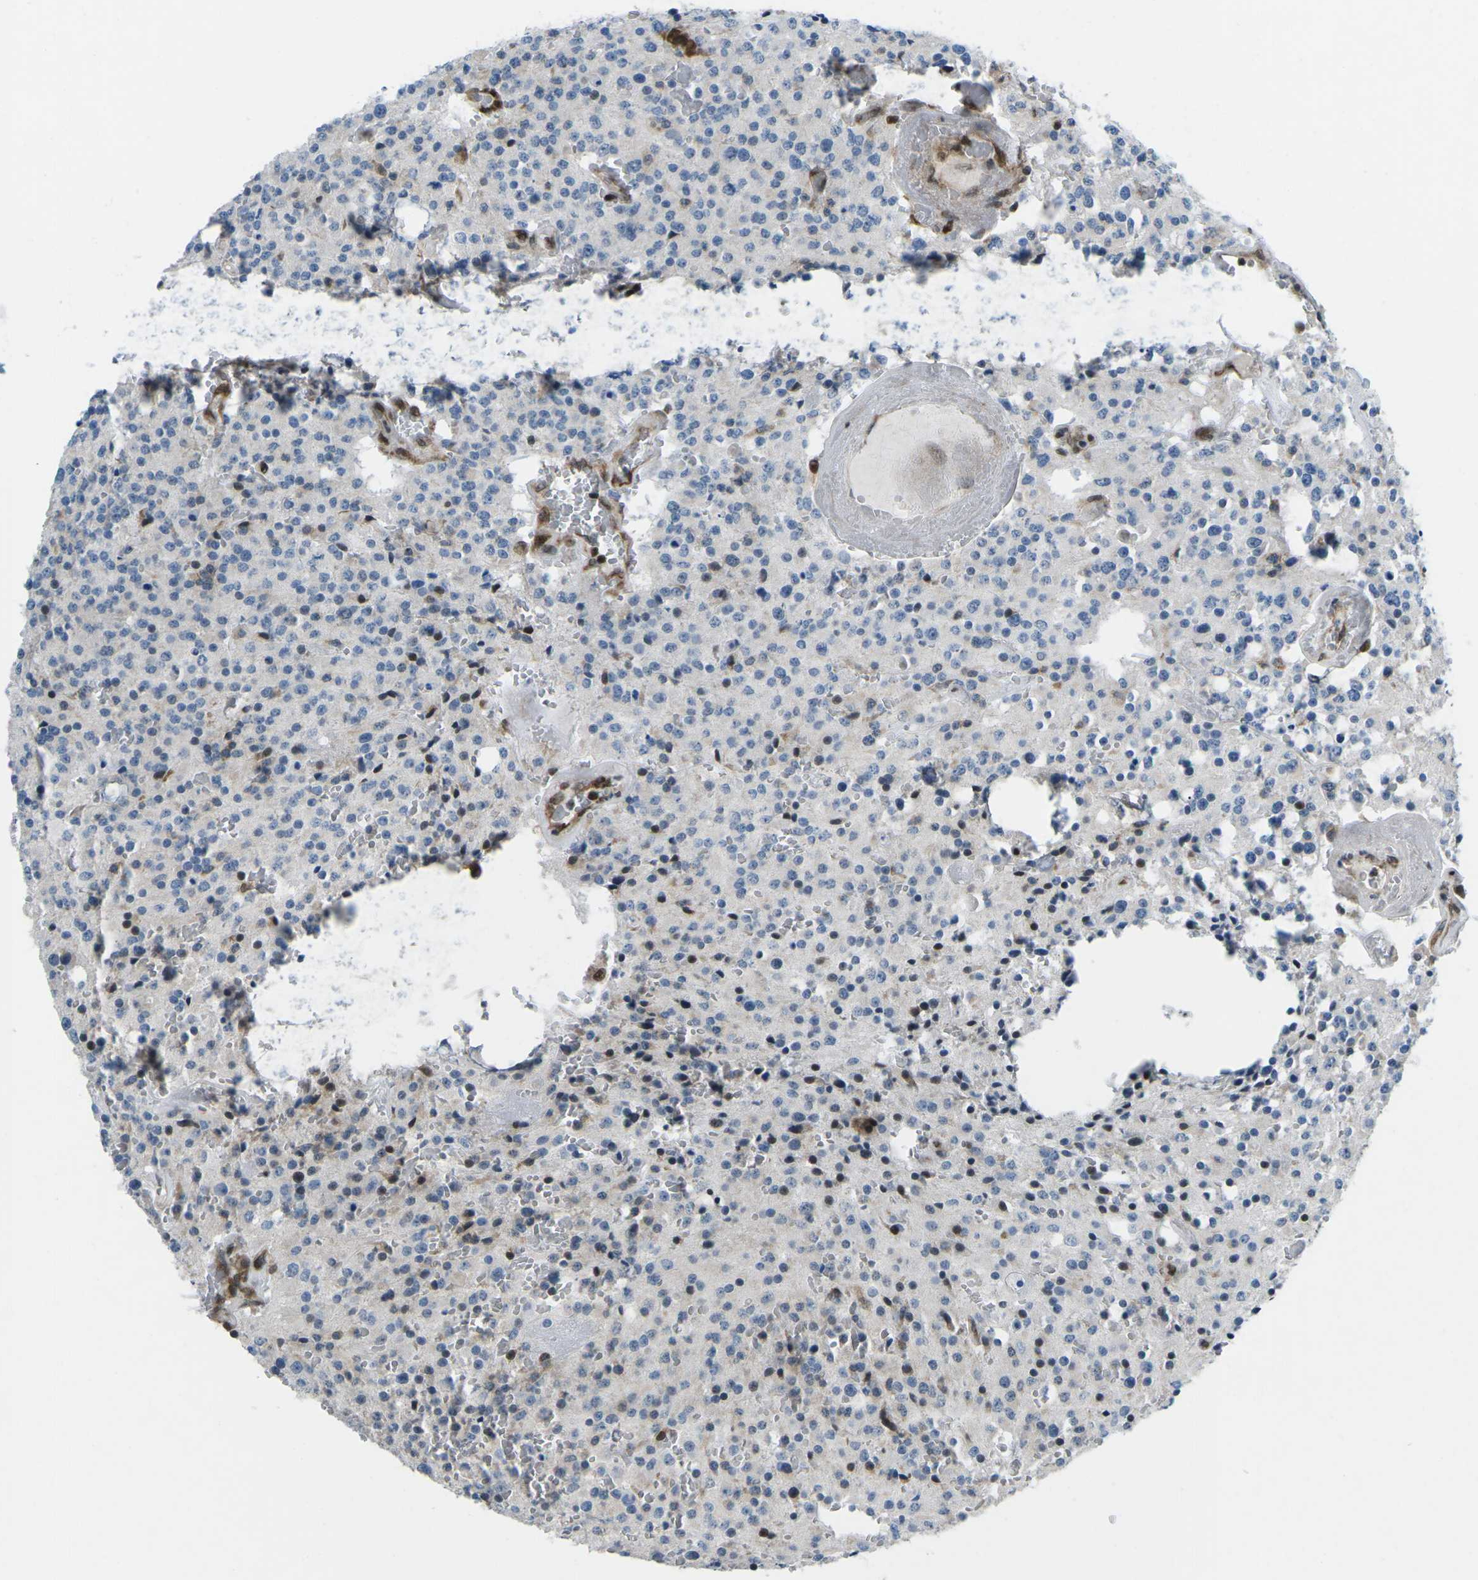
{"staining": {"intensity": "negative", "quantity": "none", "location": "none"}, "tissue": "glioma", "cell_type": "Tumor cells", "image_type": "cancer", "snomed": [{"axis": "morphology", "description": "Glioma, malignant, Low grade"}, {"axis": "topography", "description": "Brain"}], "caption": "This is an immunohistochemistry (IHC) histopathology image of malignant low-grade glioma. There is no positivity in tumor cells.", "gene": "MBNL1", "patient": {"sex": "male", "age": 58}}